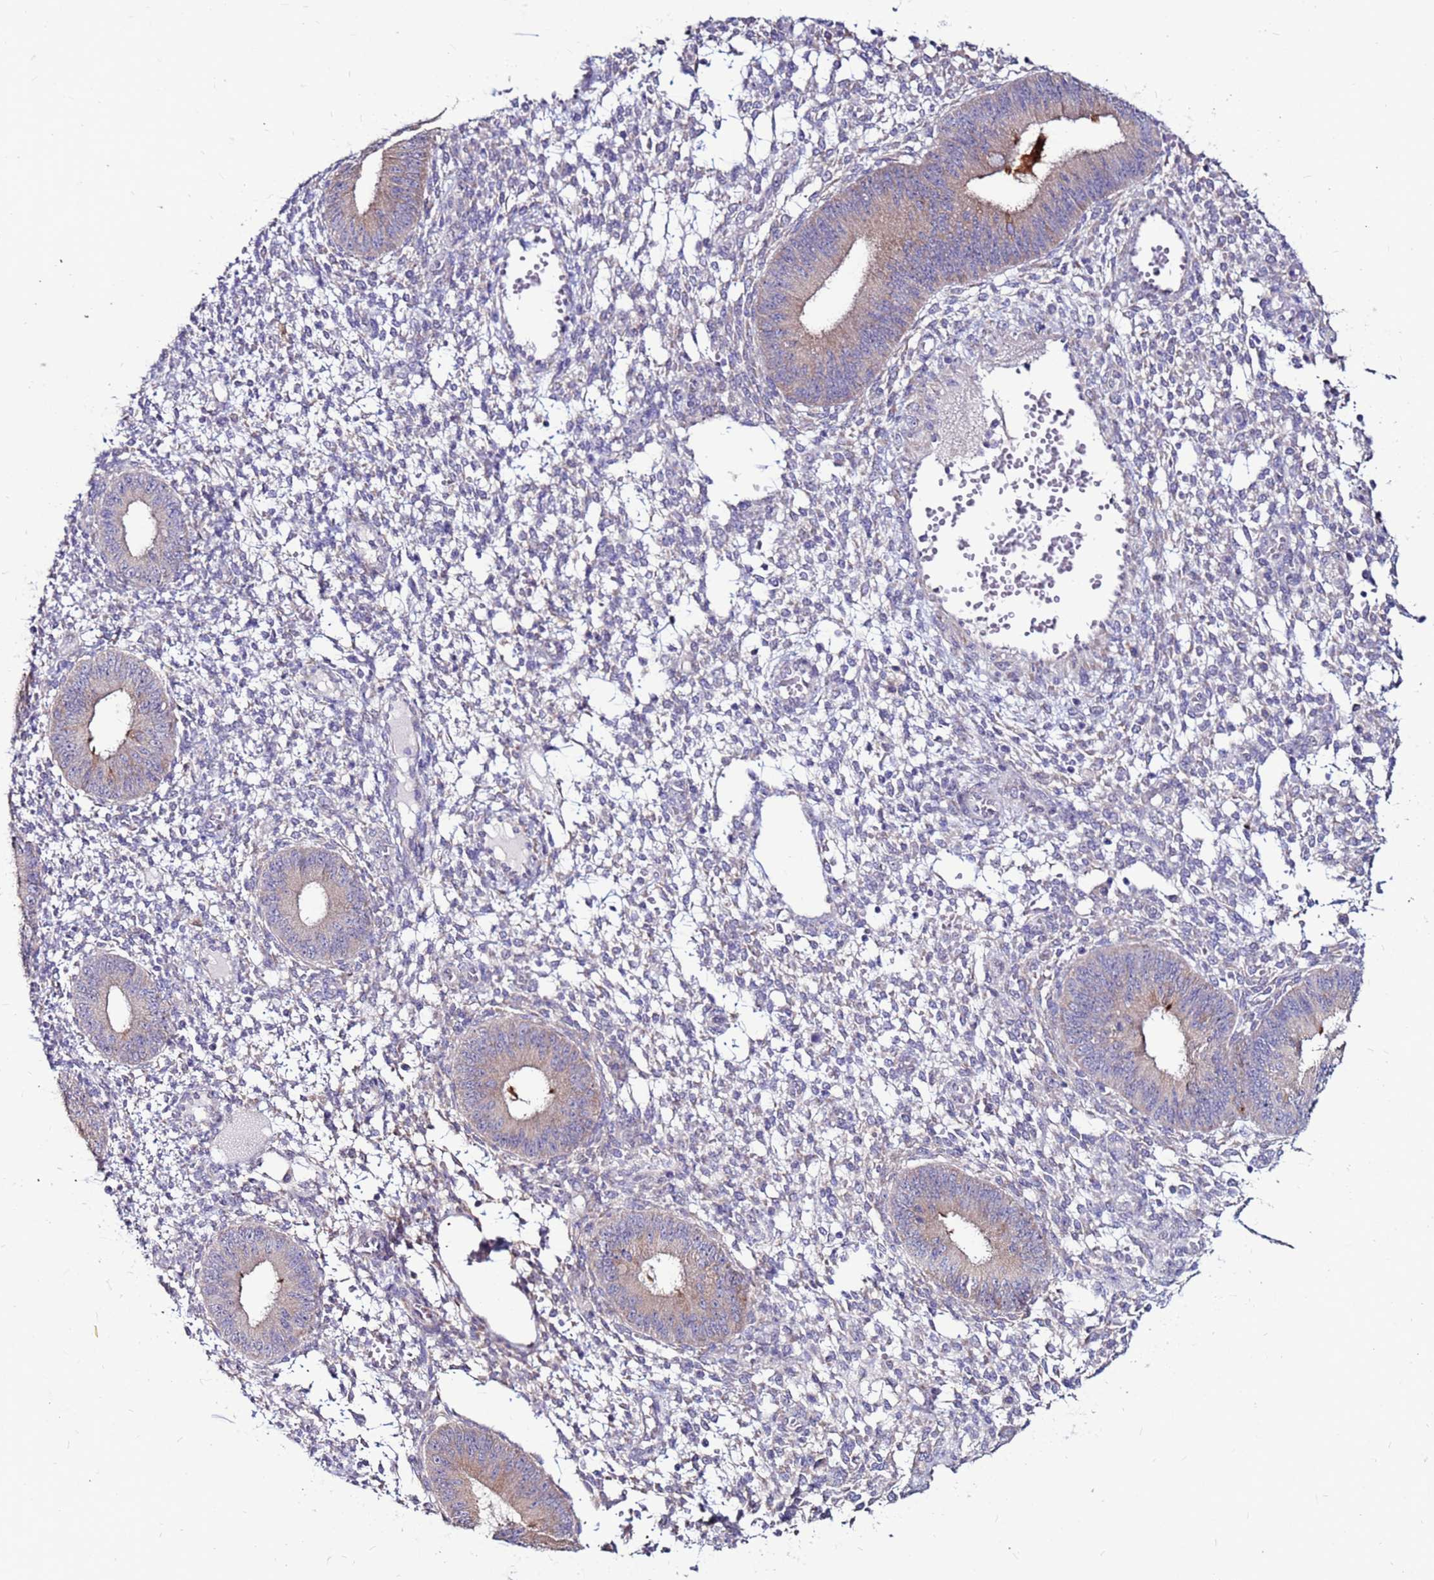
{"staining": {"intensity": "negative", "quantity": "none", "location": "none"}, "tissue": "endometrium", "cell_type": "Cells in endometrial stroma", "image_type": "normal", "snomed": [{"axis": "morphology", "description": "Normal tissue, NOS"}, {"axis": "topography", "description": "Endometrium"}], "caption": "This is an immunohistochemistry (IHC) image of normal endometrium. There is no positivity in cells in endometrial stroma.", "gene": "SLC44A3", "patient": {"sex": "female", "age": 49}}